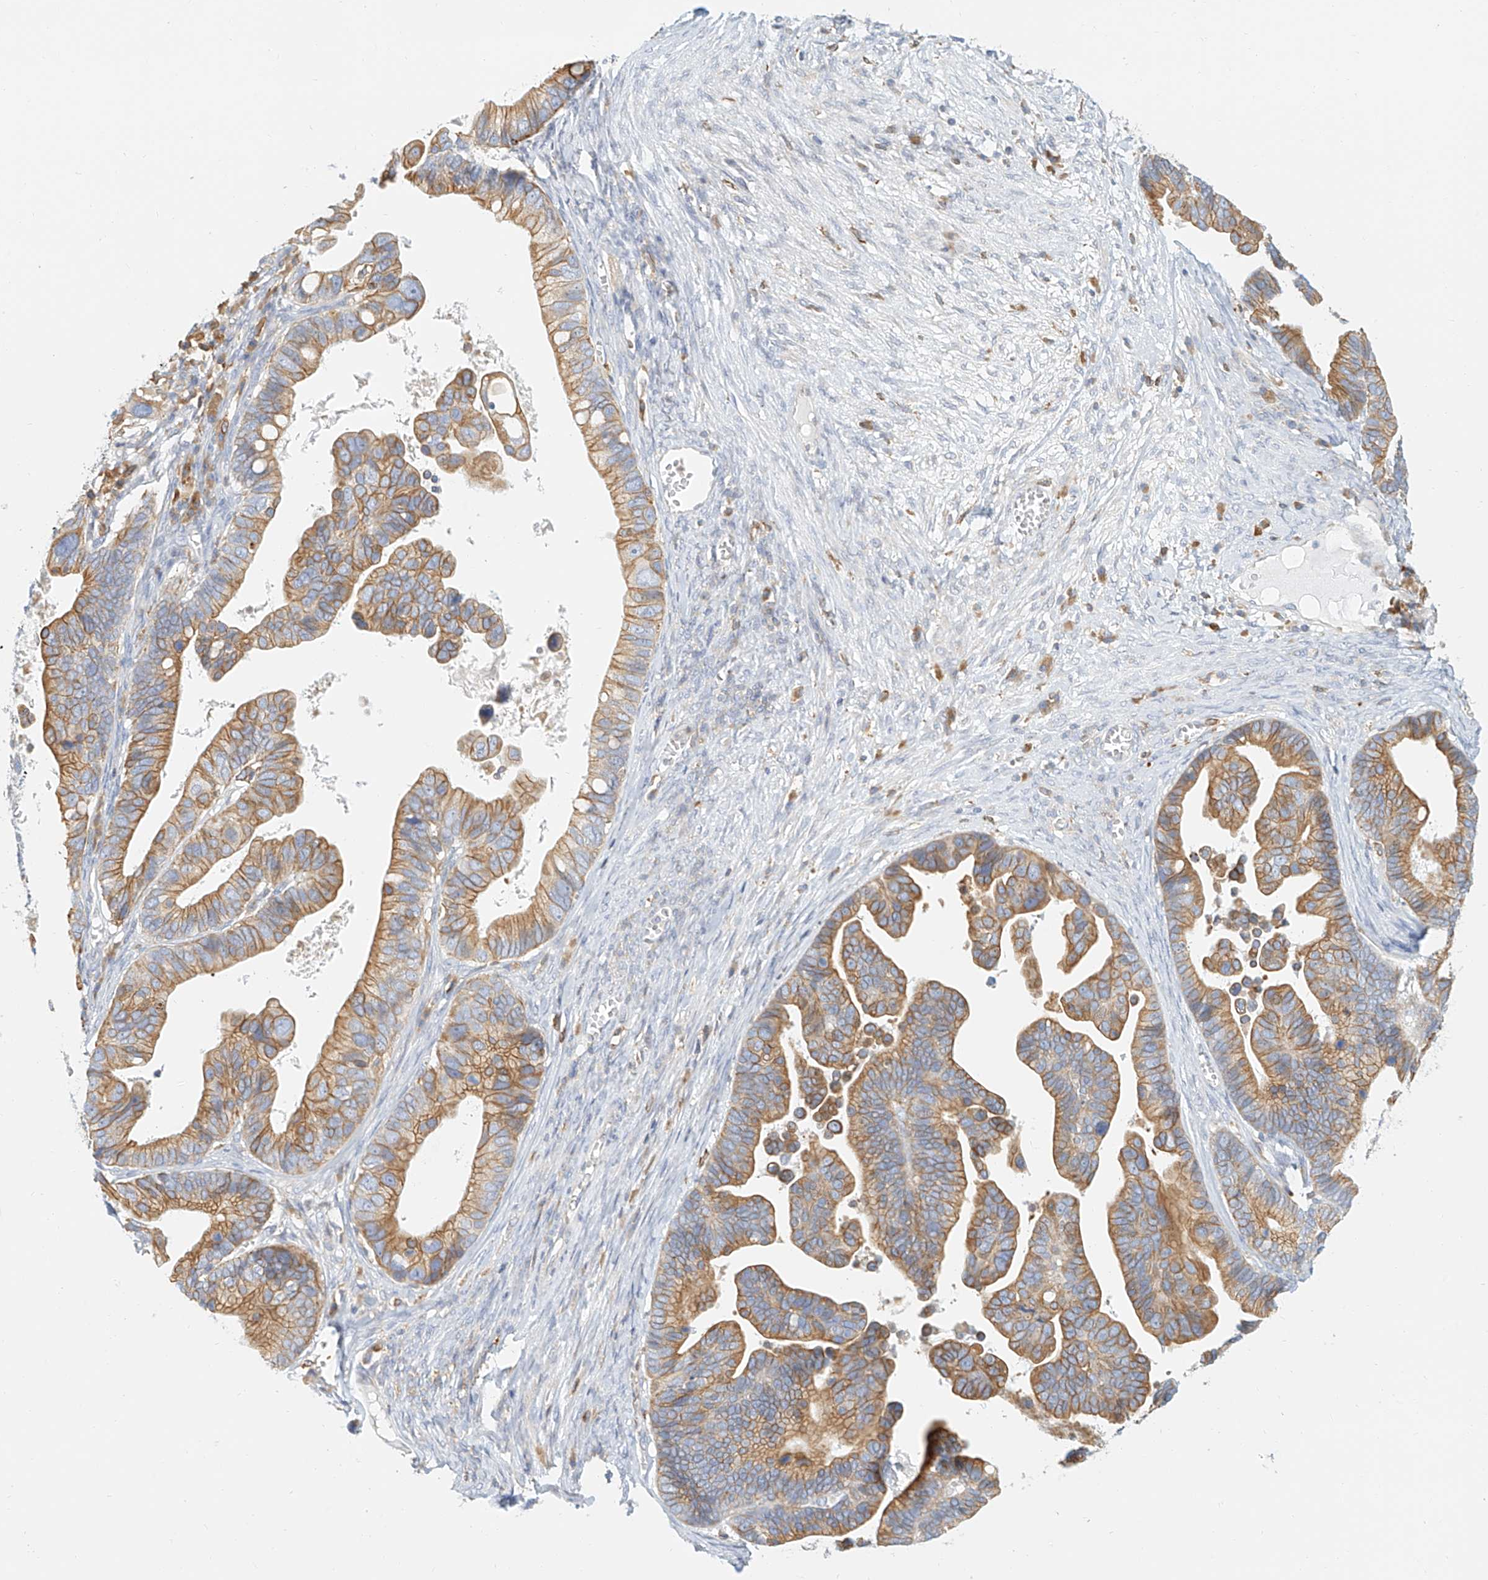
{"staining": {"intensity": "moderate", "quantity": ">75%", "location": "cytoplasmic/membranous"}, "tissue": "ovarian cancer", "cell_type": "Tumor cells", "image_type": "cancer", "snomed": [{"axis": "morphology", "description": "Cystadenocarcinoma, serous, NOS"}, {"axis": "topography", "description": "Ovary"}], "caption": "Ovarian serous cystadenocarcinoma stained with DAB (3,3'-diaminobenzidine) immunohistochemistry (IHC) demonstrates medium levels of moderate cytoplasmic/membranous expression in about >75% of tumor cells.", "gene": "DHRS7", "patient": {"sex": "female", "age": 56}}